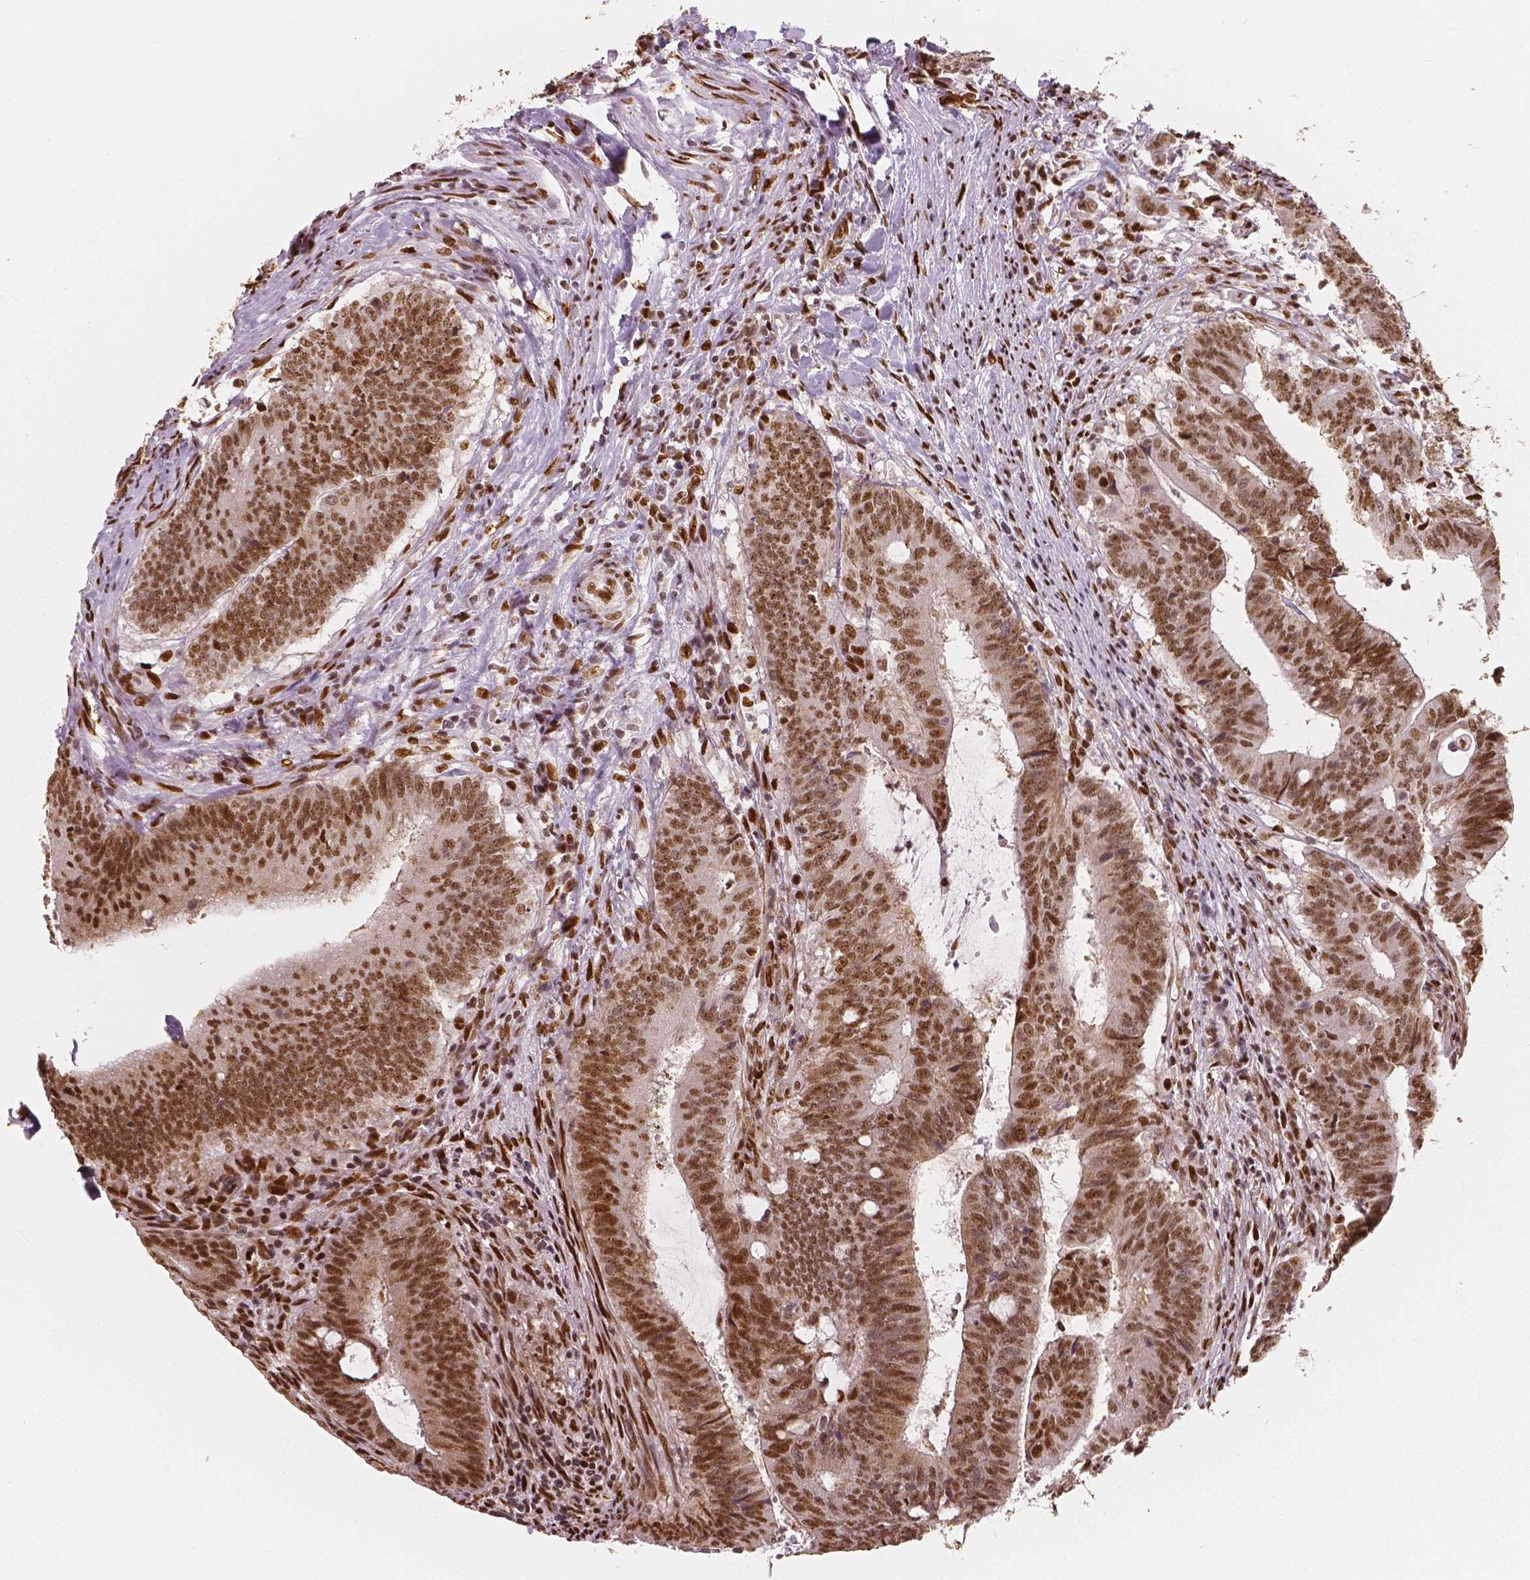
{"staining": {"intensity": "moderate", "quantity": ">75%", "location": "nuclear"}, "tissue": "colorectal cancer", "cell_type": "Tumor cells", "image_type": "cancer", "snomed": [{"axis": "morphology", "description": "Adenocarcinoma, NOS"}, {"axis": "topography", "description": "Colon"}], "caption": "Immunohistochemical staining of human adenocarcinoma (colorectal) reveals medium levels of moderate nuclear protein positivity in approximately >75% of tumor cells.", "gene": "NUCKS1", "patient": {"sex": "female", "age": 43}}